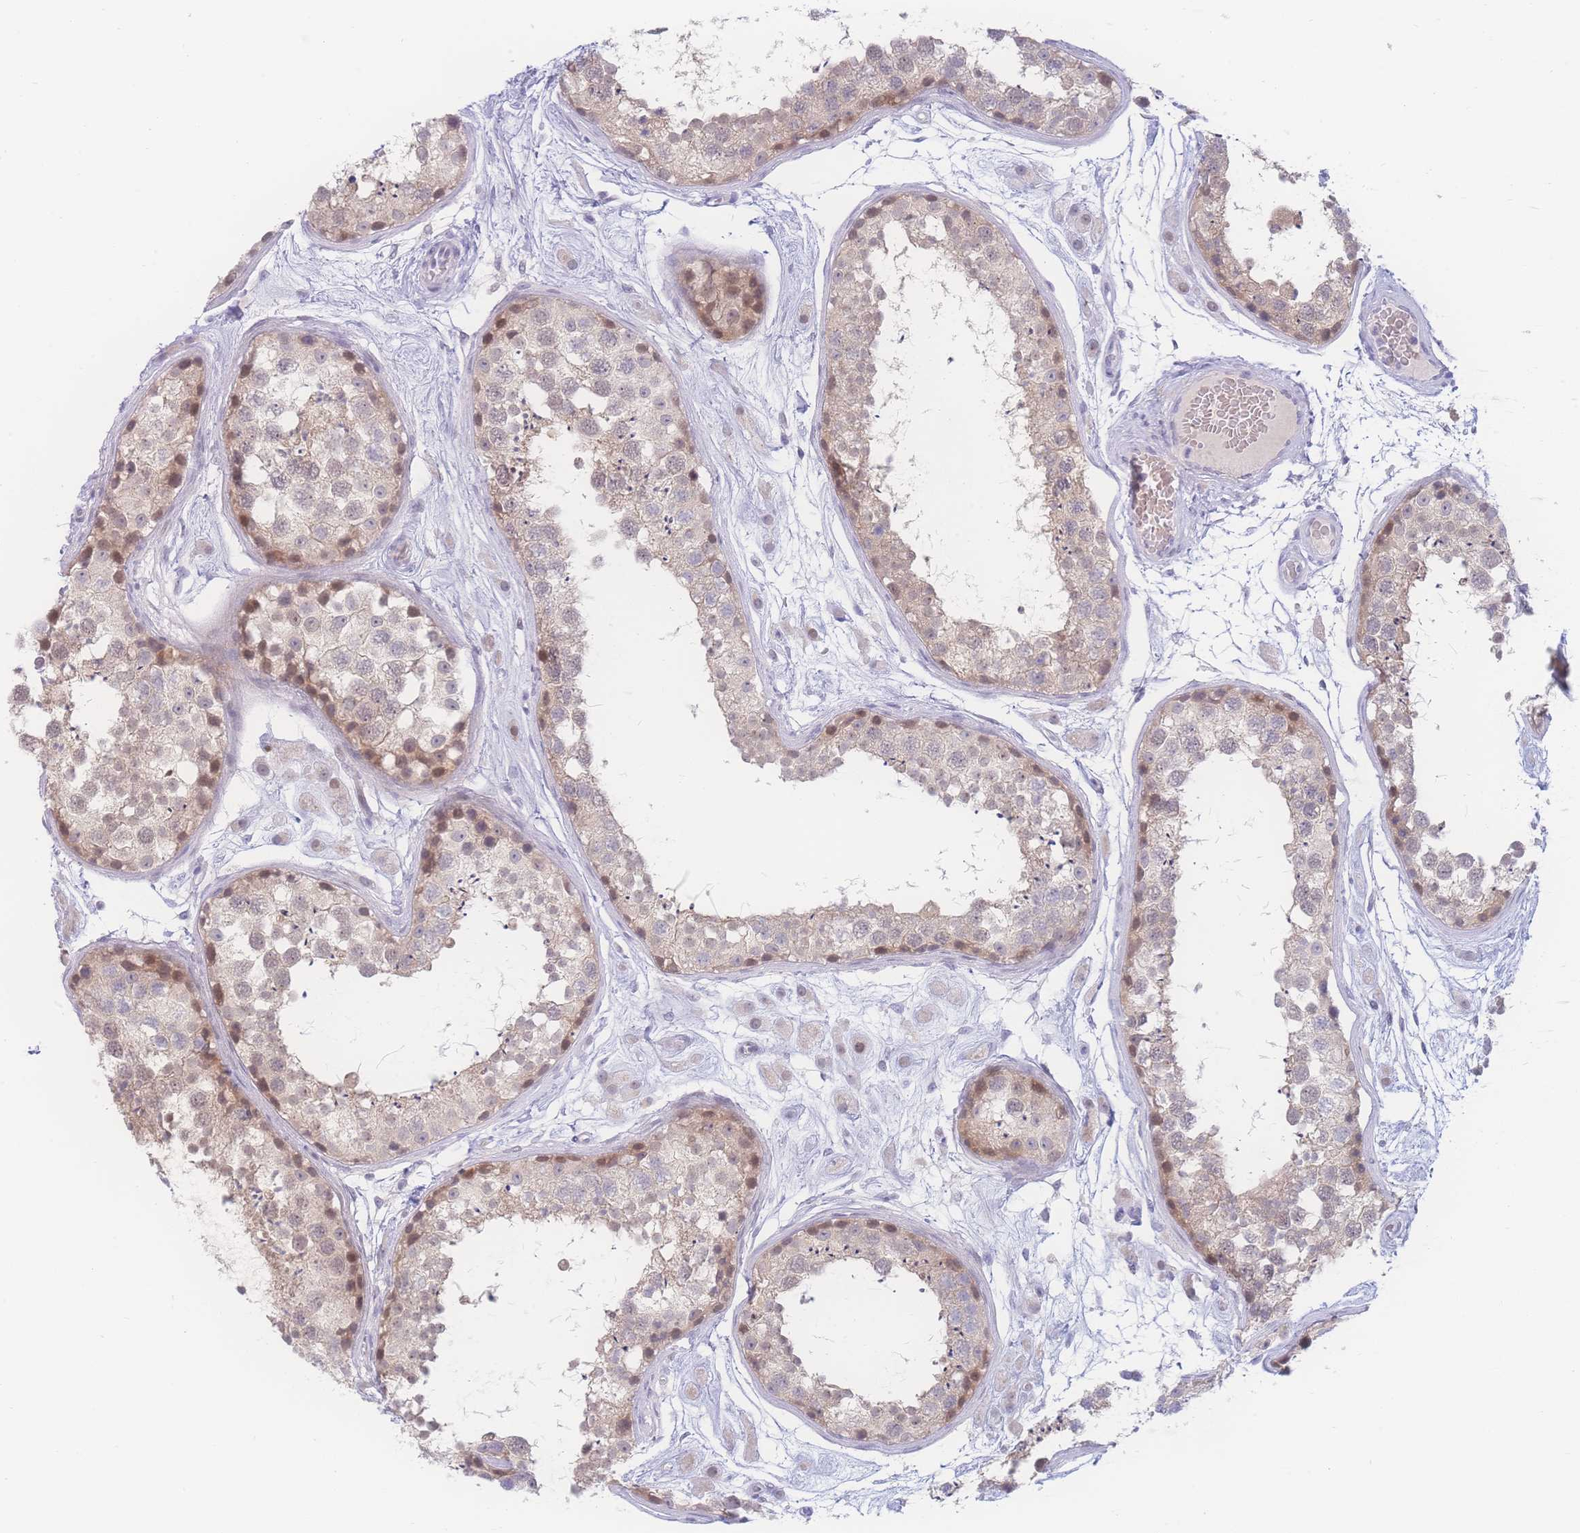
{"staining": {"intensity": "moderate", "quantity": "<25%", "location": "cytoplasmic/membranous,nuclear"}, "tissue": "testis", "cell_type": "Cells in seminiferous ducts", "image_type": "normal", "snomed": [{"axis": "morphology", "description": "Normal tissue, NOS"}, {"axis": "topography", "description": "Testis"}], "caption": "Immunohistochemistry of benign human testis demonstrates low levels of moderate cytoplasmic/membranous,nuclear staining in about <25% of cells in seminiferous ducts. The protein of interest is shown in brown color, while the nuclei are stained blue.", "gene": "PRSS22", "patient": {"sex": "male", "age": 25}}